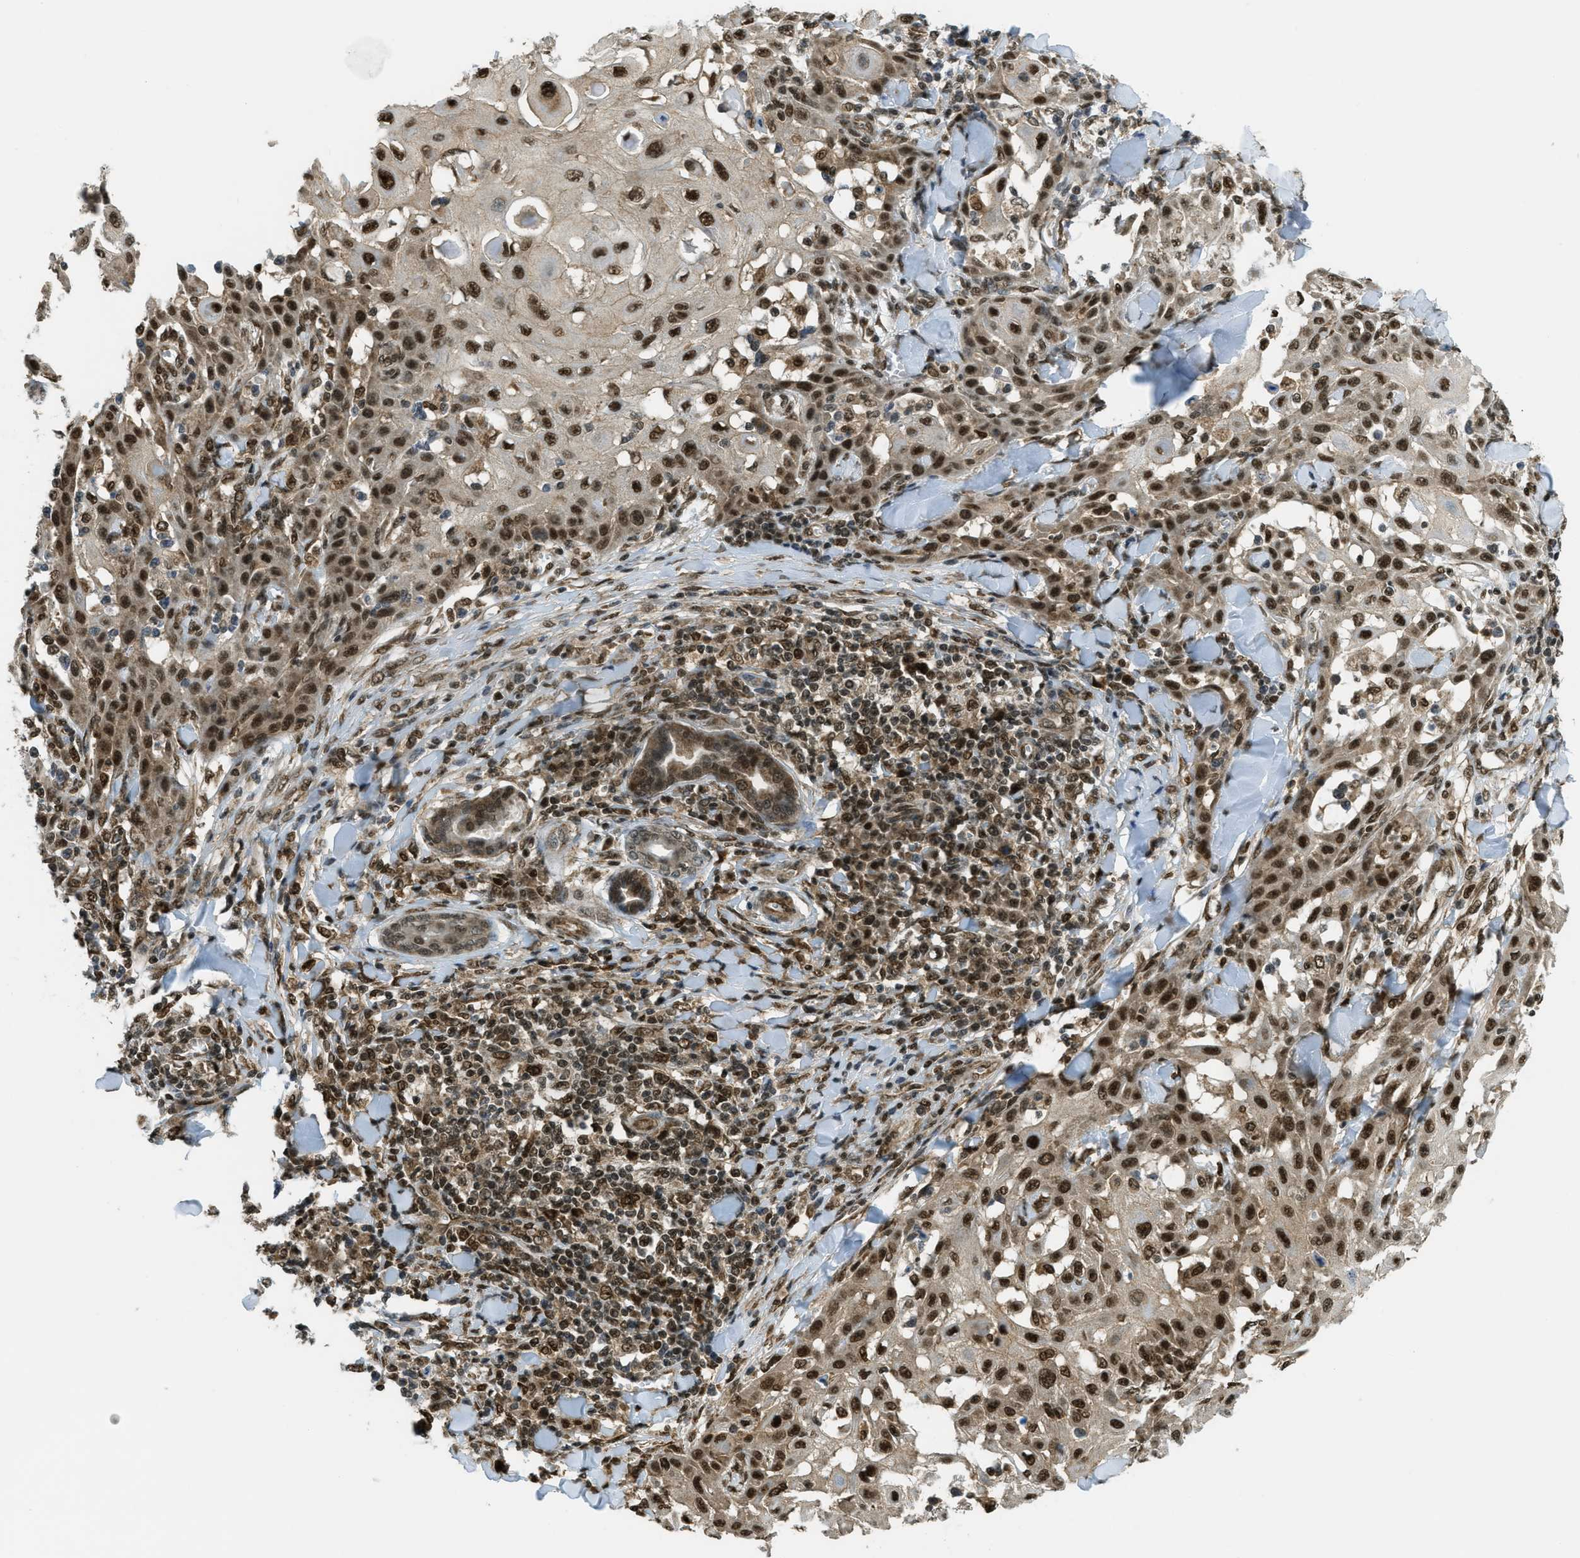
{"staining": {"intensity": "strong", "quantity": ">75%", "location": "nuclear"}, "tissue": "skin cancer", "cell_type": "Tumor cells", "image_type": "cancer", "snomed": [{"axis": "morphology", "description": "Squamous cell carcinoma, NOS"}, {"axis": "topography", "description": "Skin"}], "caption": "Immunohistochemistry (IHC) (DAB (3,3'-diaminobenzidine)) staining of human skin cancer (squamous cell carcinoma) reveals strong nuclear protein positivity in about >75% of tumor cells.", "gene": "TNPO1", "patient": {"sex": "male", "age": 24}}